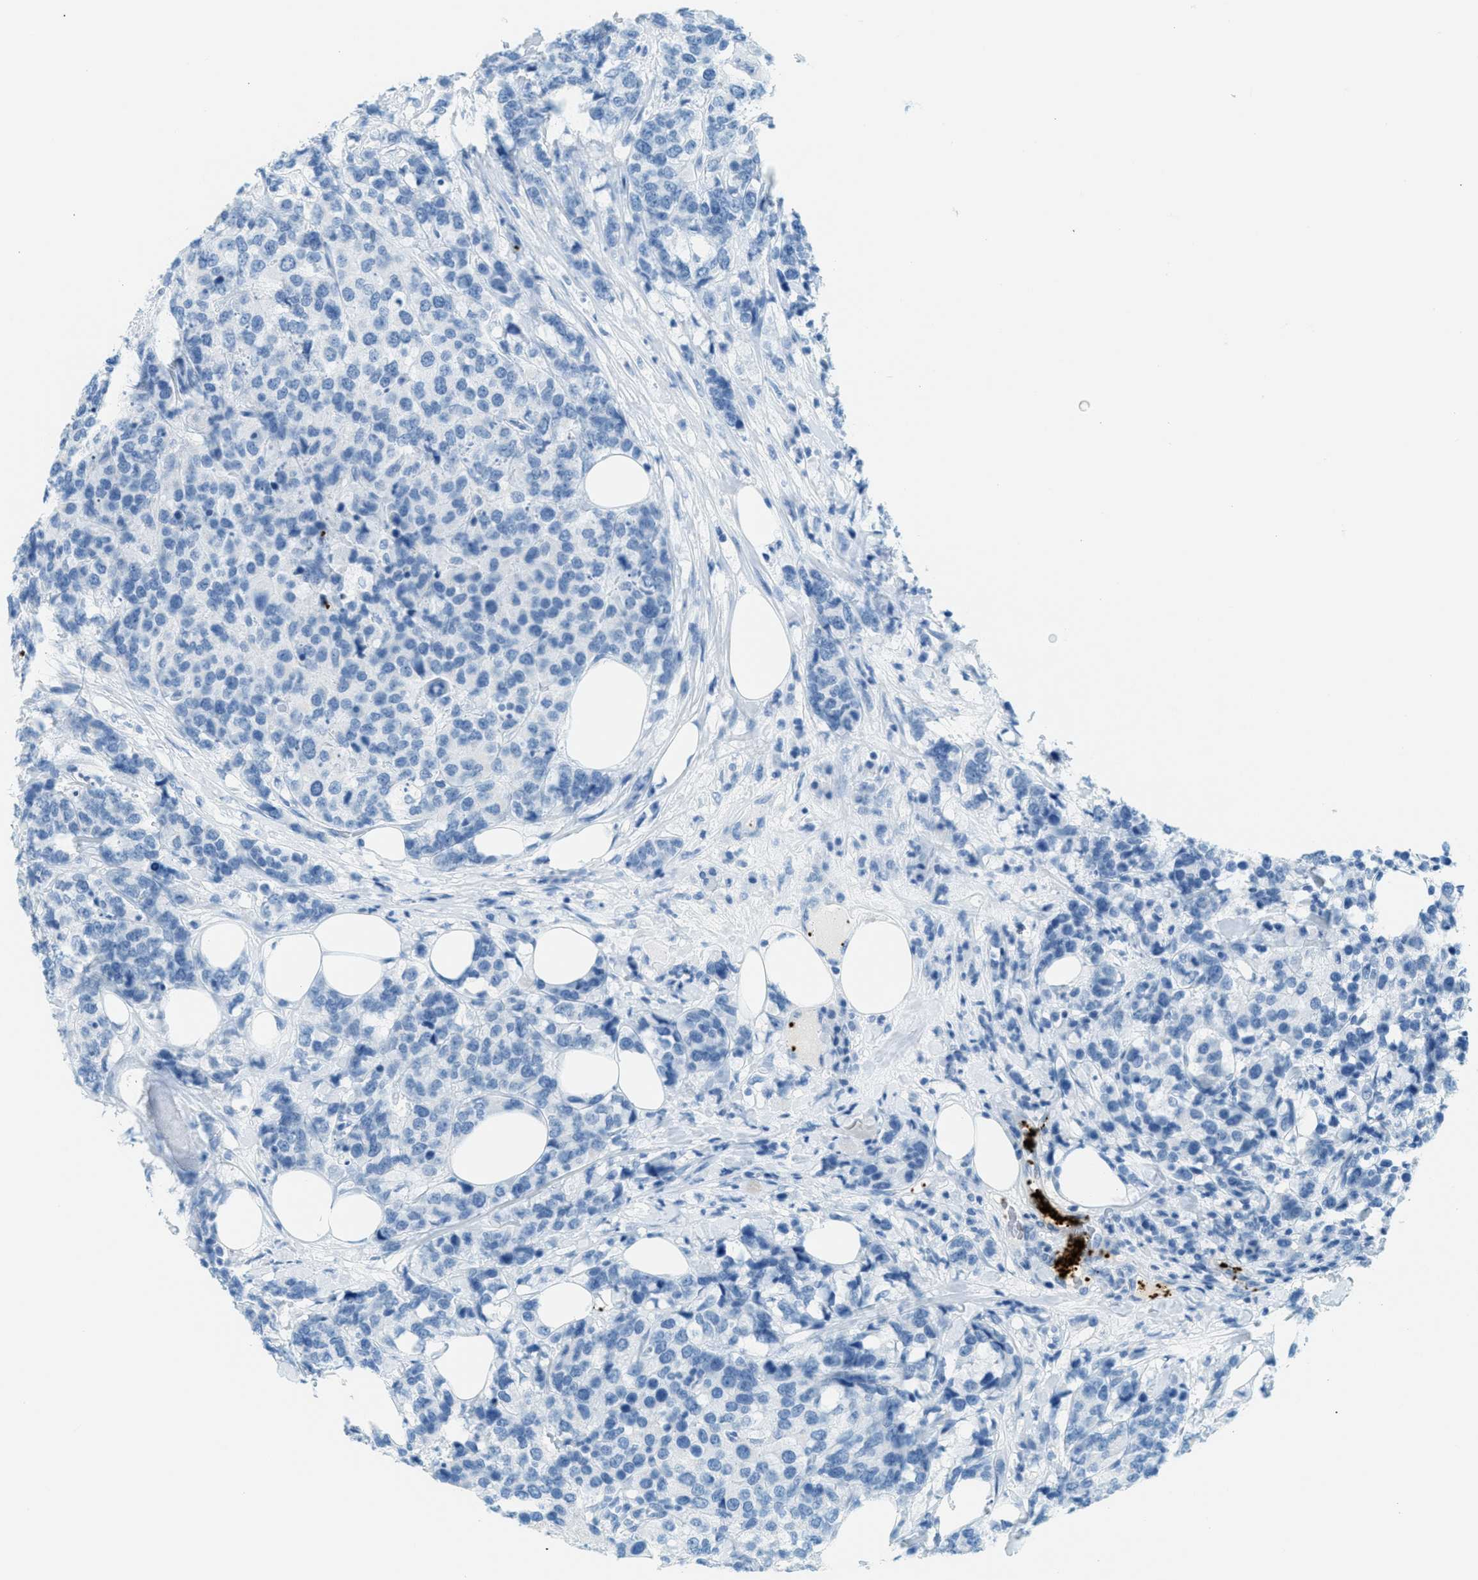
{"staining": {"intensity": "negative", "quantity": "none", "location": "none"}, "tissue": "breast cancer", "cell_type": "Tumor cells", "image_type": "cancer", "snomed": [{"axis": "morphology", "description": "Lobular carcinoma"}, {"axis": "topography", "description": "Breast"}], "caption": "This histopathology image is of breast cancer stained with immunohistochemistry (IHC) to label a protein in brown with the nuclei are counter-stained blue. There is no expression in tumor cells.", "gene": "PPBP", "patient": {"sex": "female", "age": 59}}